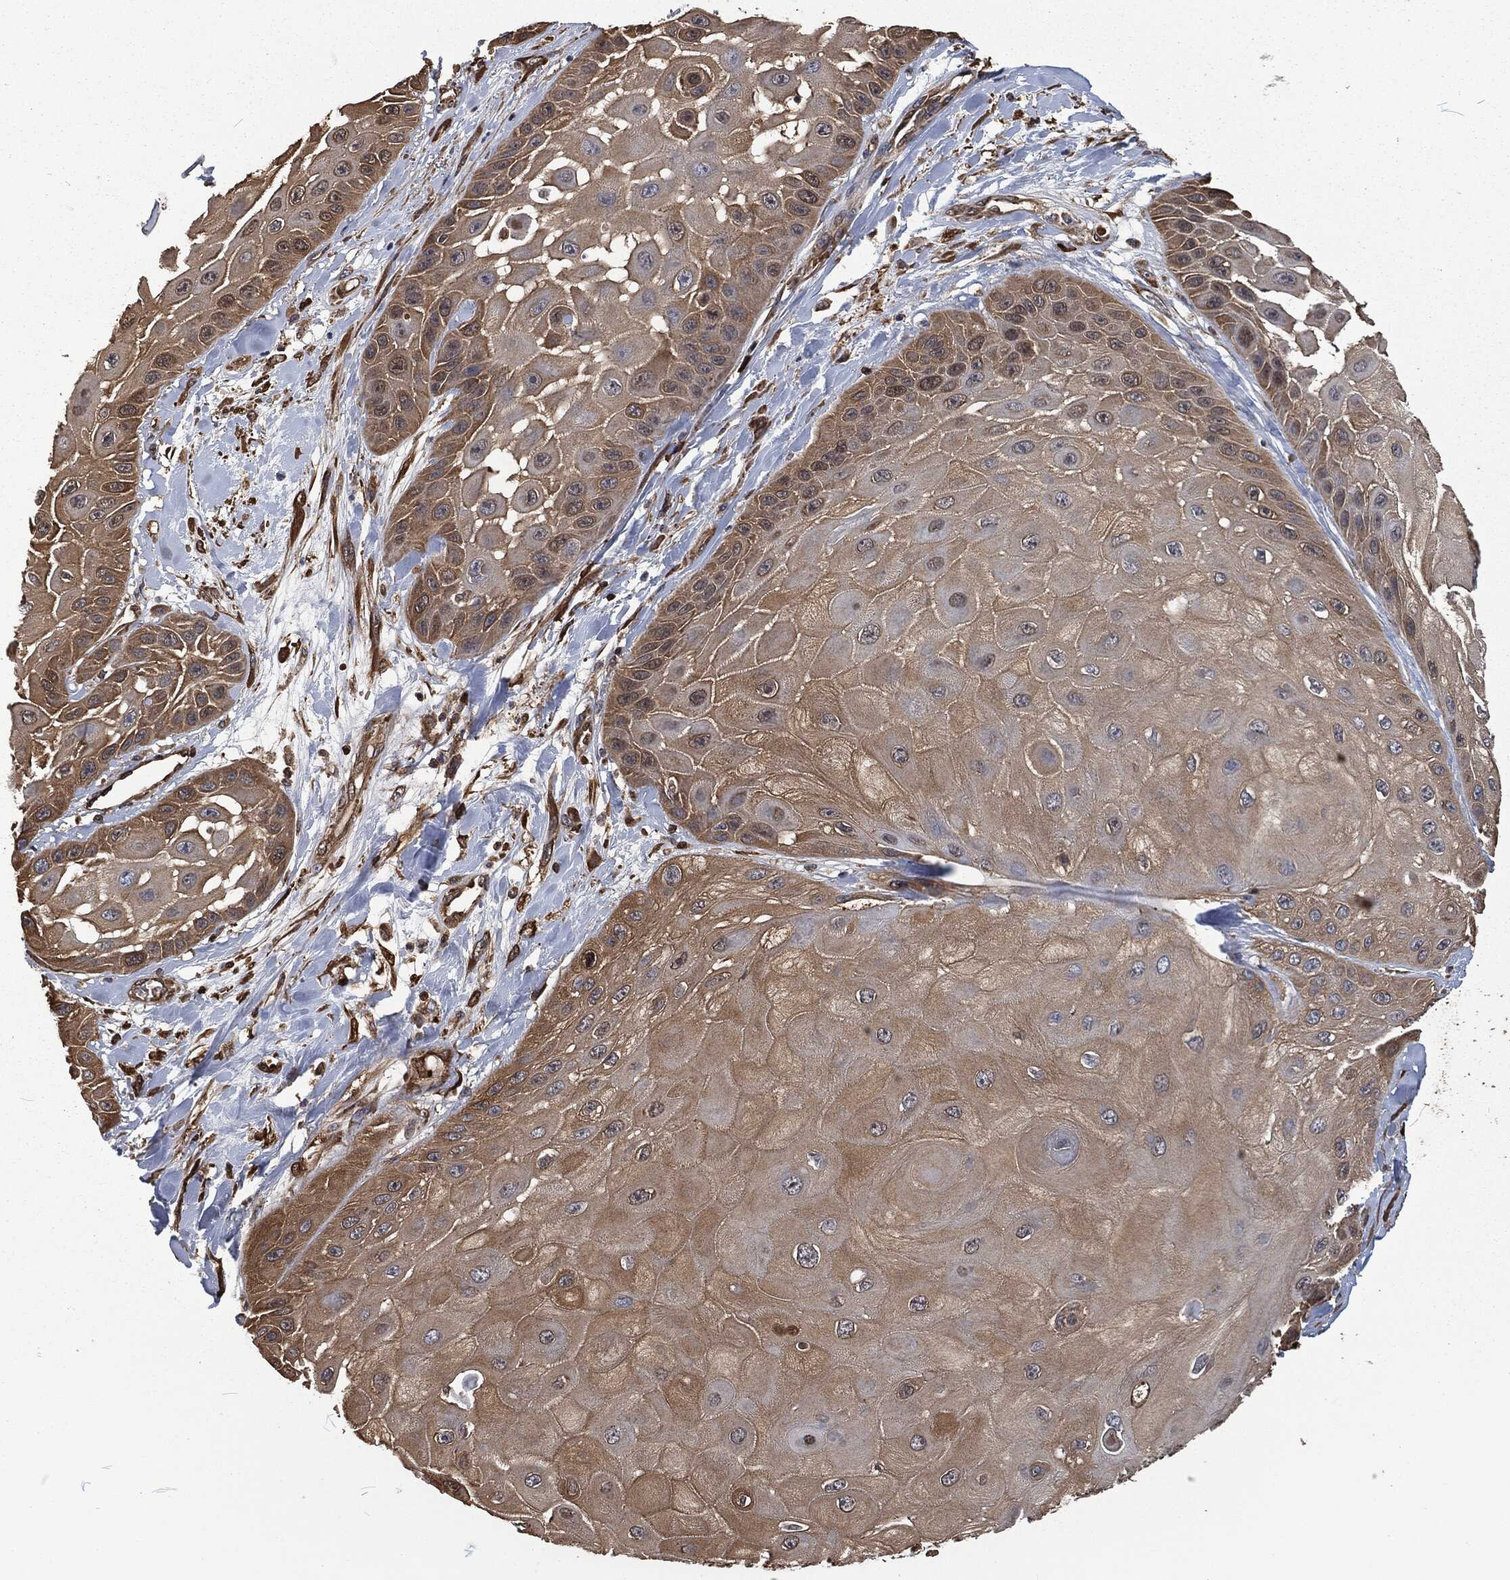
{"staining": {"intensity": "moderate", "quantity": "25%-75%", "location": "cytoplasmic/membranous"}, "tissue": "skin cancer", "cell_type": "Tumor cells", "image_type": "cancer", "snomed": [{"axis": "morphology", "description": "Normal tissue, NOS"}, {"axis": "morphology", "description": "Squamous cell carcinoma, NOS"}, {"axis": "topography", "description": "Skin"}], "caption": "Immunohistochemistry (IHC) image of neoplastic tissue: human skin cancer (squamous cell carcinoma) stained using immunohistochemistry displays medium levels of moderate protein expression localized specifically in the cytoplasmic/membranous of tumor cells, appearing as a cytoplasmic/membranous brown color.", "gene": "PRDX4", "patient": {"sex": "male", "age": 79}}